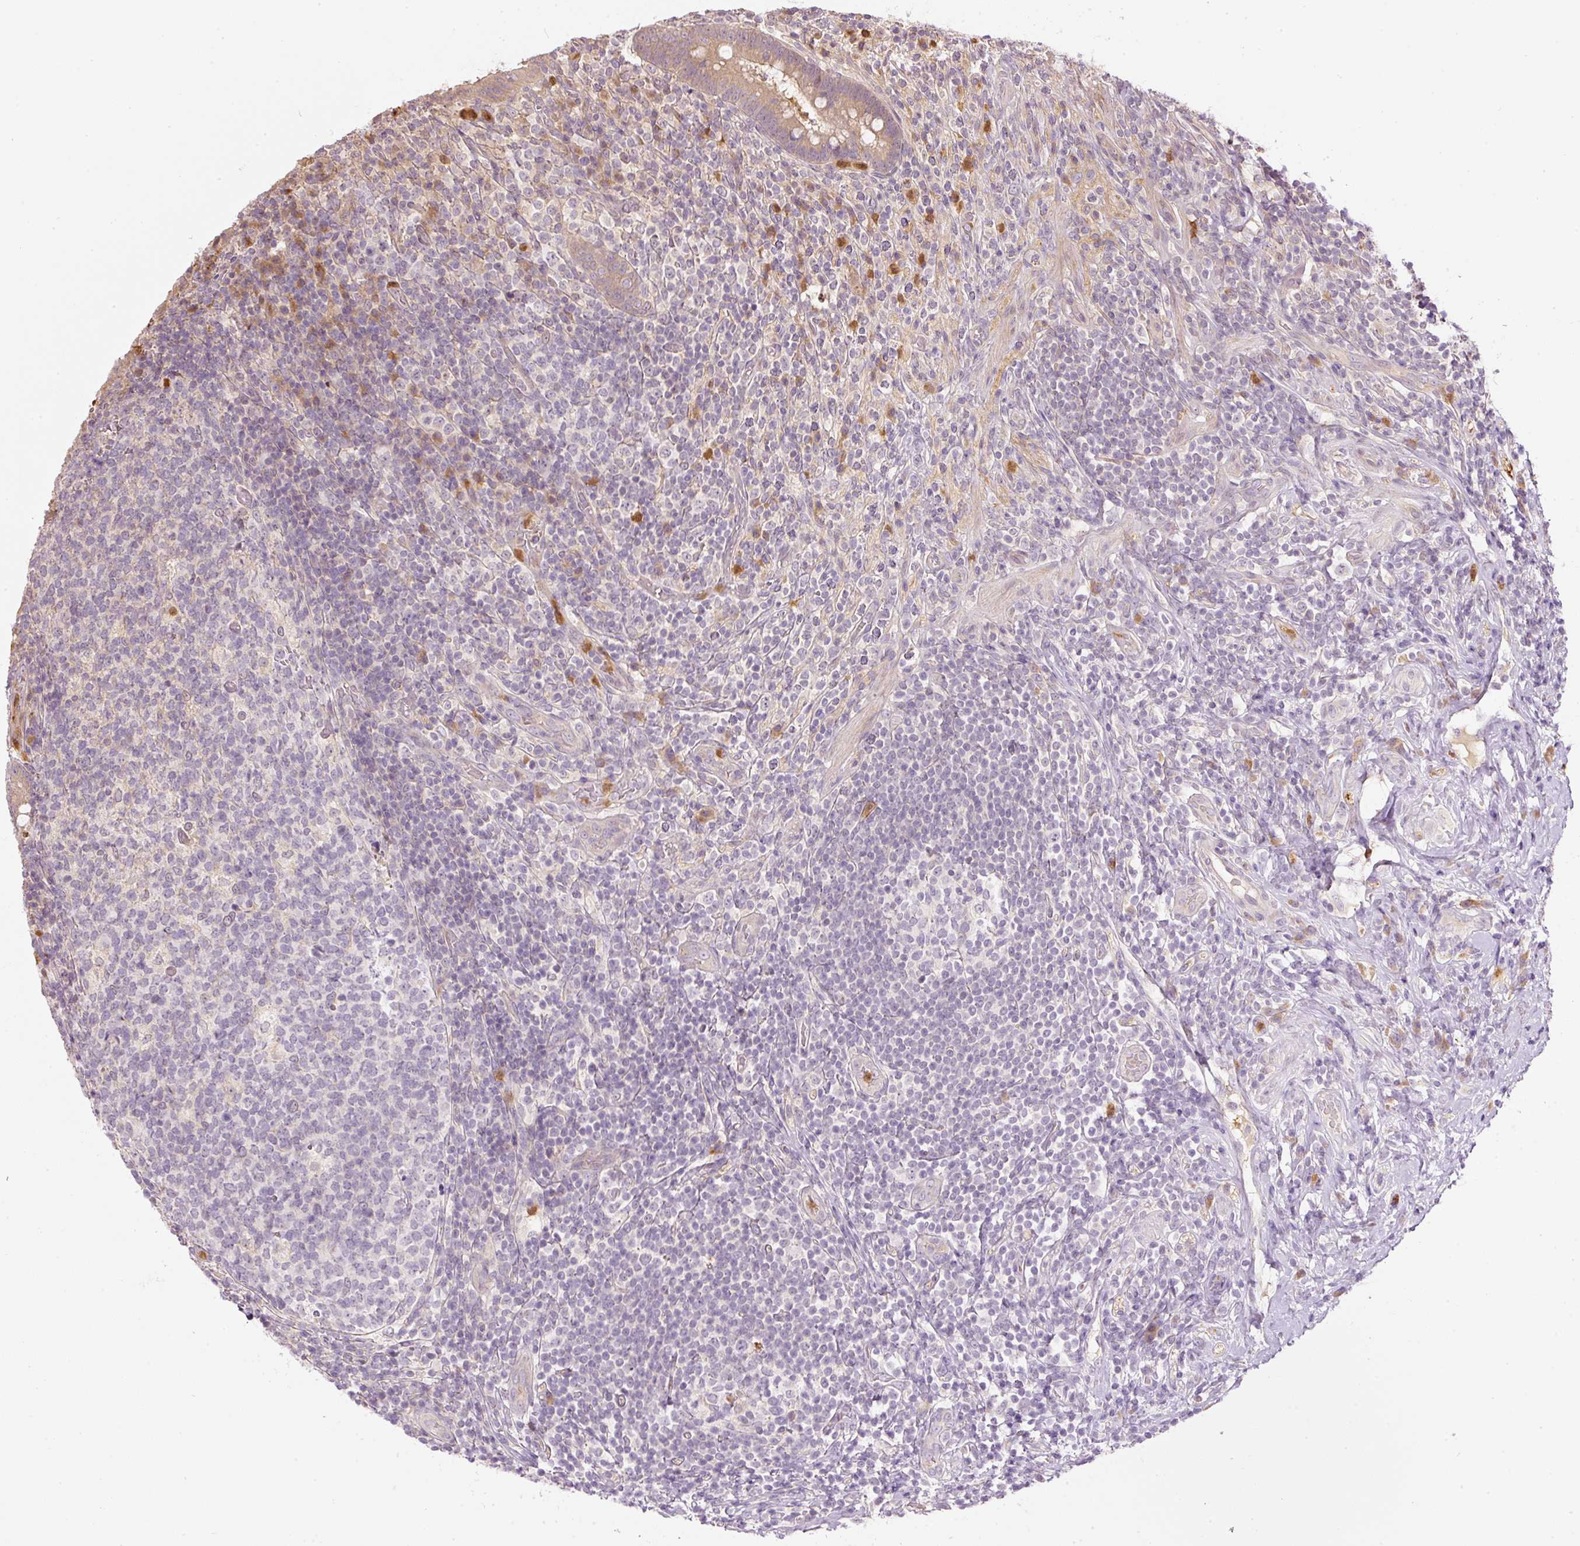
{"staining": {"intensity": "moderate", "quantity": "25%-75%", "location": "cytoplasmic/membranous"}, "tissue": "appendix", "cell_type": "Glandular cells", "image_type": "normal", "snomed": [{"axis": "morphology", "description": "Normal tissue, NOS"}, {"axis": "topography", "description": "Appendix"}], "caption": "This is a histology image of immunohistochemistry (IHC) staining of unremarkable appendix, which shows moderate expression in the cytoplasmic/membranous of glandular cells.", "gene": "CTTNBP2", "patient": {"sex": "female", "age": 43}}